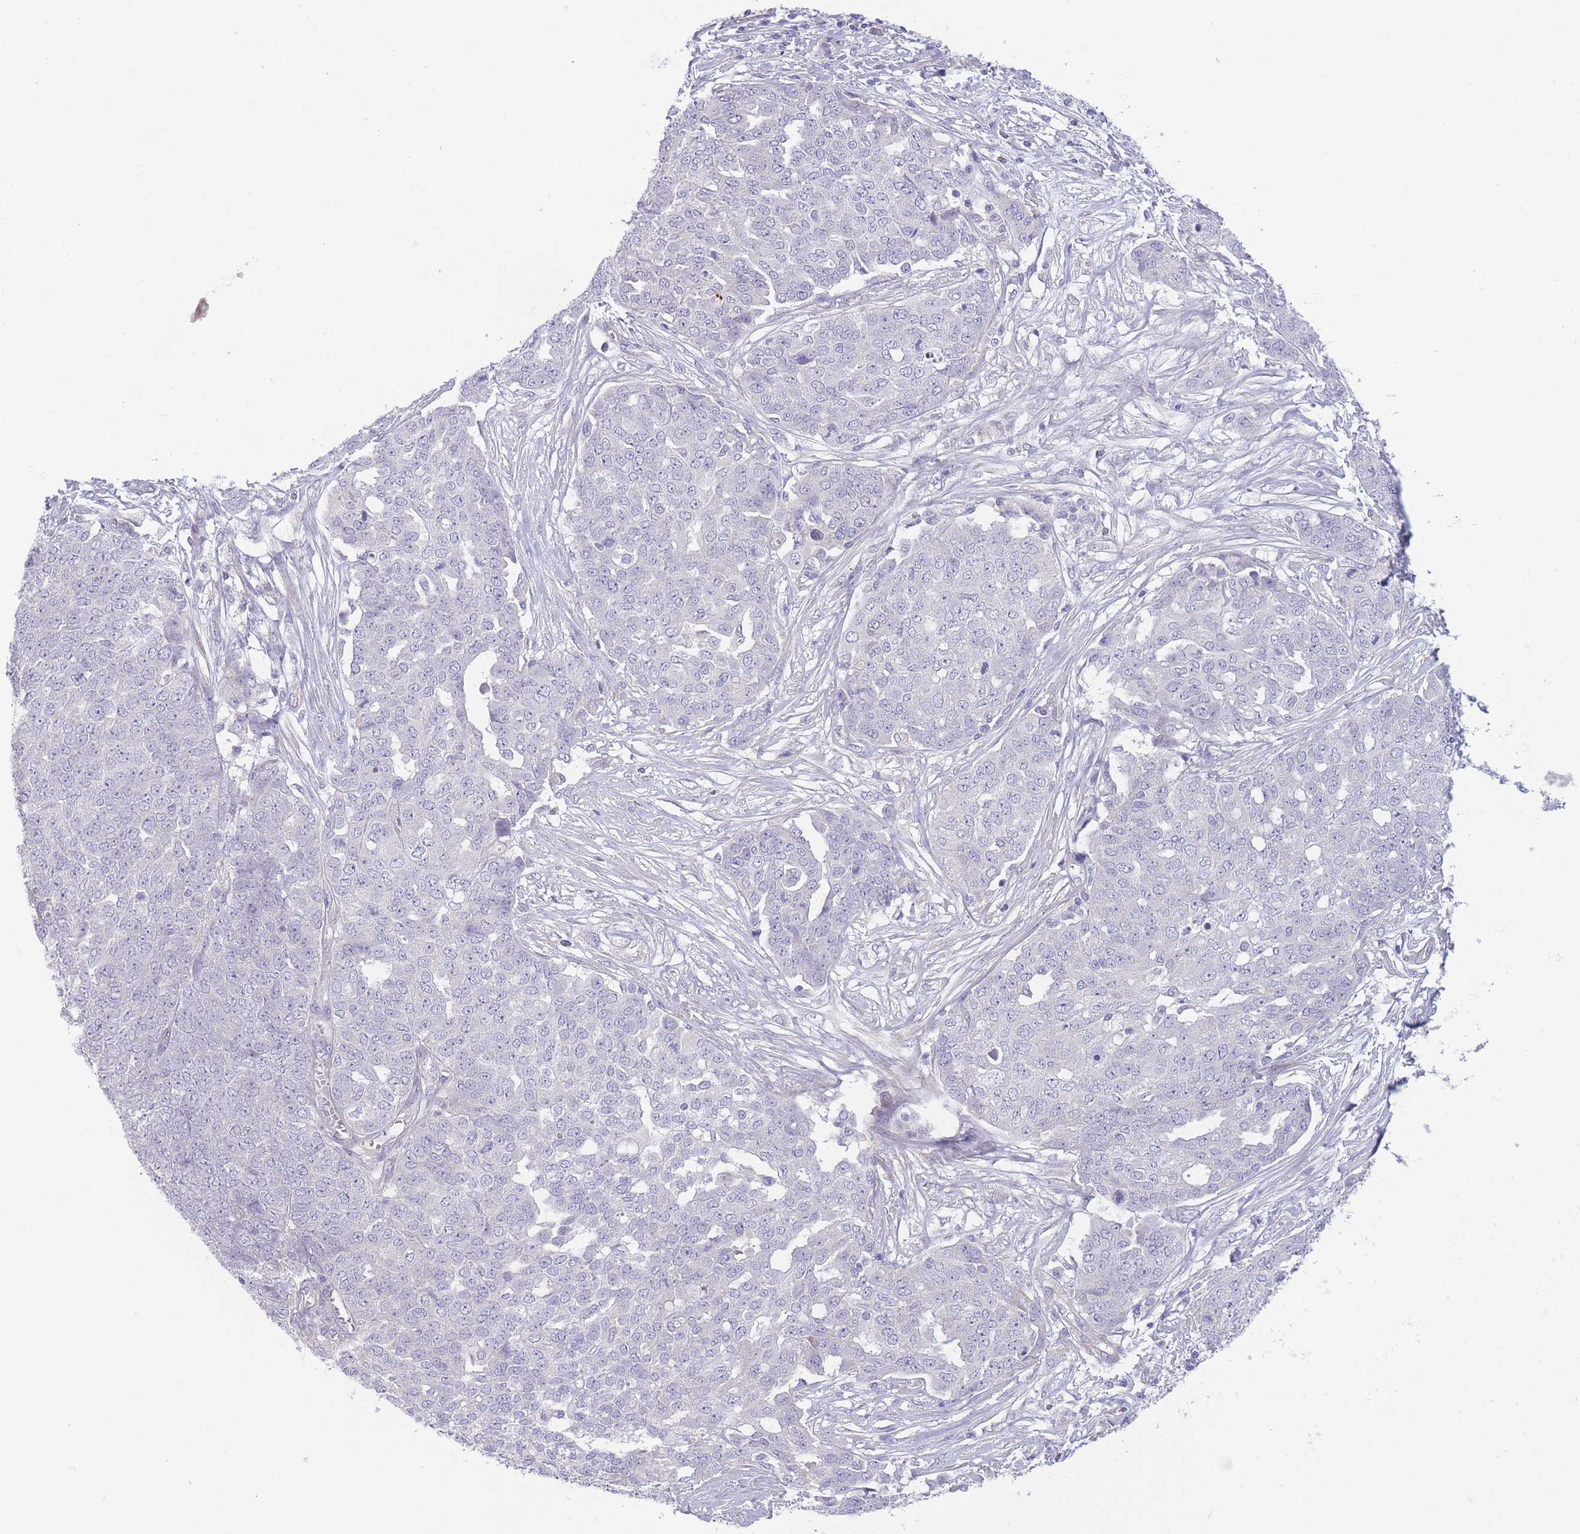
{"staining": {"intensity": "negative", "quantity": "none", "location": "none"}, "tissue": "ovarian cancer", "cell_type": "Tumor cells", "image_type": "cancer", "snomed": [{"axis": "morphology", "description": "Cystadenocarcinoma, serous, NOS"}, {"axis": "topography", "description": "Soft tissue"}, {"axis": "topography", "description": "Ovary"}], "caption": "The micrograph reveals no staining of tumor cells in ovarian serous cystadenocarcinoma. Nuclei are stained in blue.", "gene": "PNPLA5", "patient": {"sex": "female", "age": 57}}